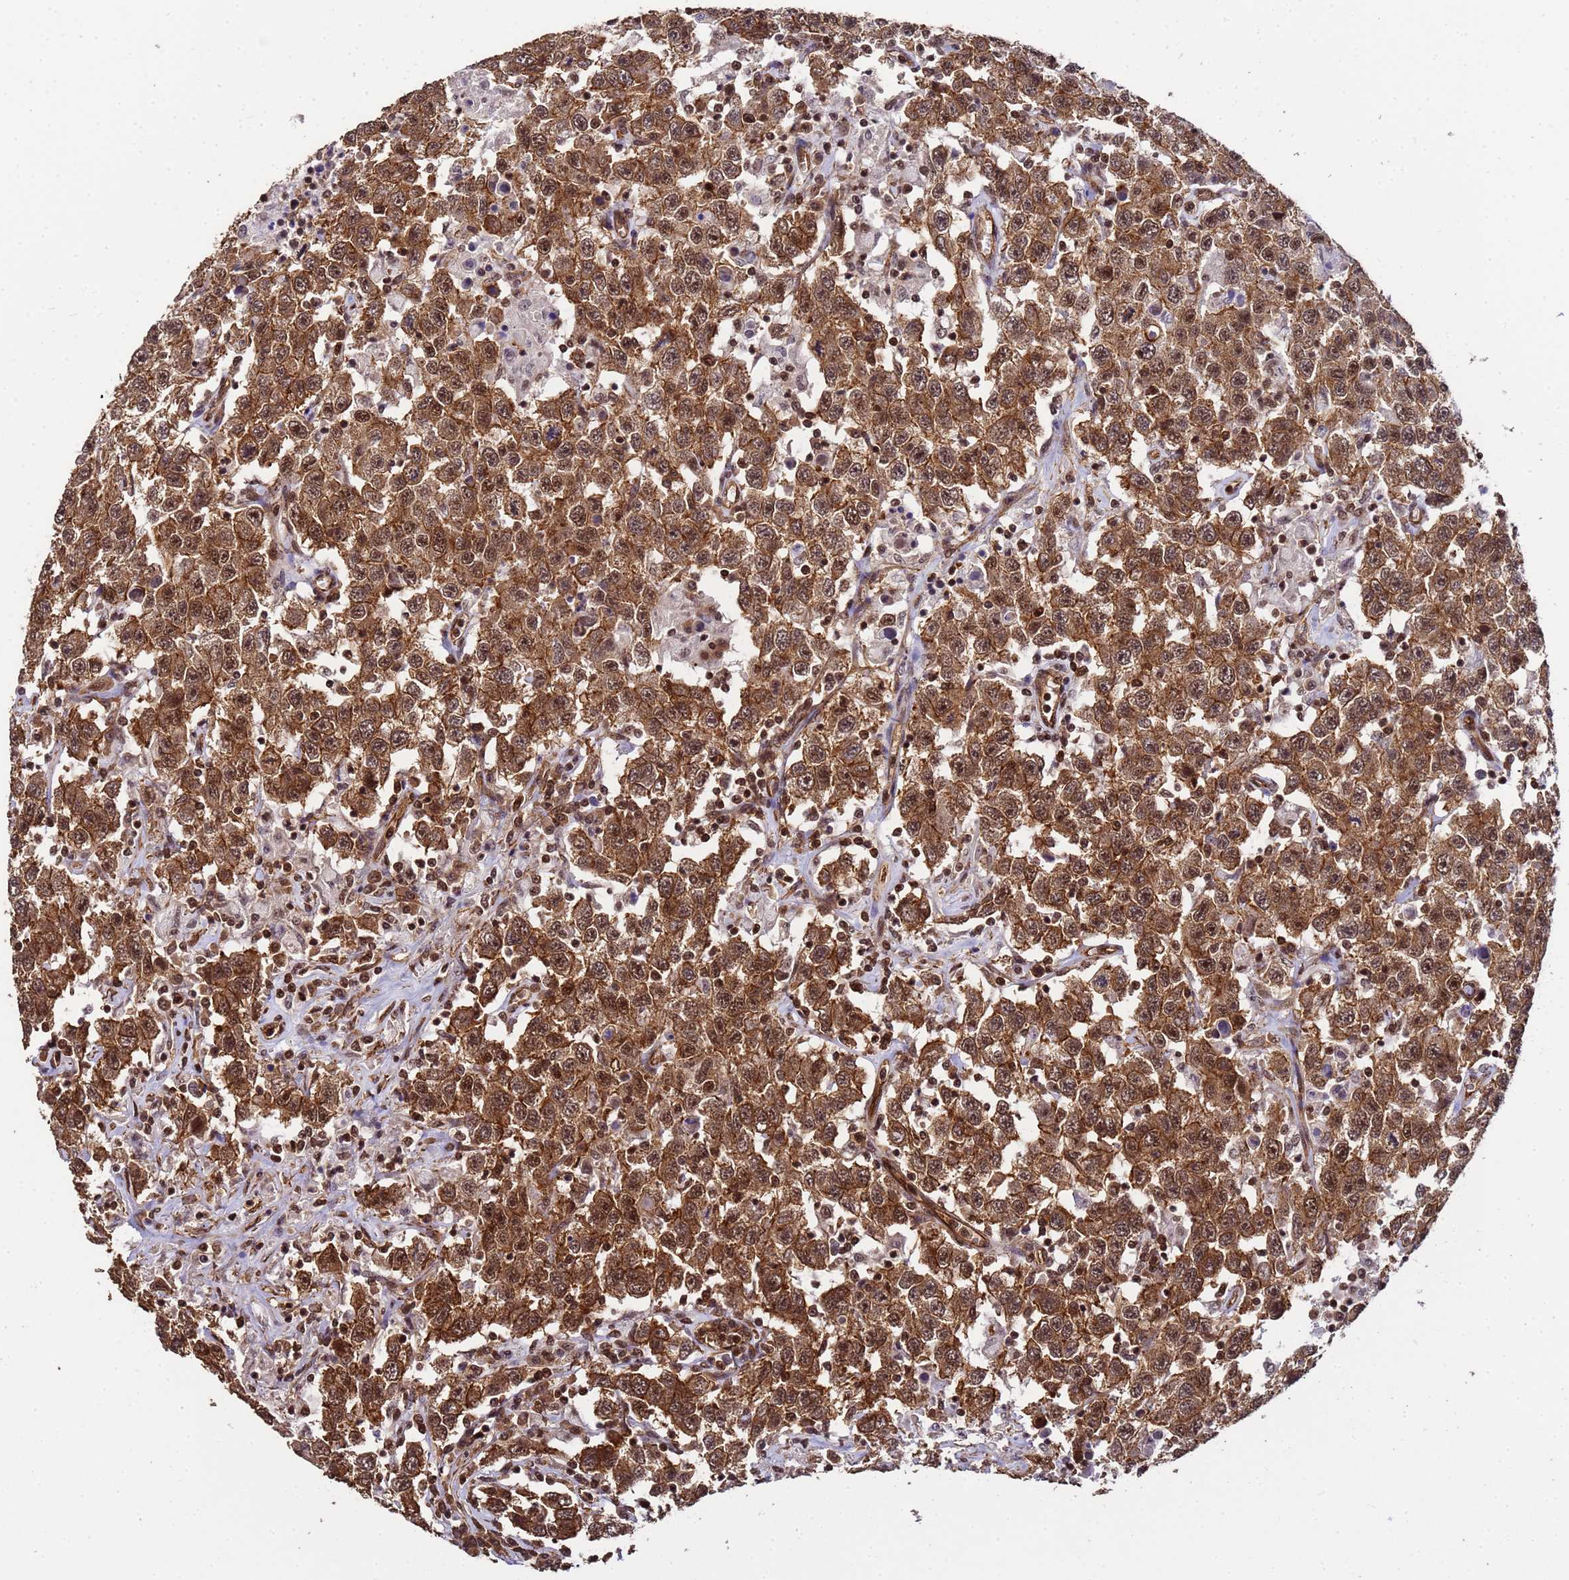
{"staining": {"intensity": "strong", "quantity": ">75%", "location": "cytoplasmic/membranous,nuclear"}, "tissue": "testis cancer", "cell_type": "Tumor cells", "image_type": "cancer", "snomed": [{"axis": "morphology", "description": "Seminoma, NOS"}, {"axis": "topography", "description": "Testis"}], "caption": "The photomicrograph demonstrates a brown stain indicating the presence of a protein in the cytoplasmic/membranous and nuclear of tumor cells in testis cancer (seminoma). (brown staining indicates protein expression, while blue staining denotes nuclei).", "gene": "SYF2", "patient": {"sex": "male", "age": 41}}